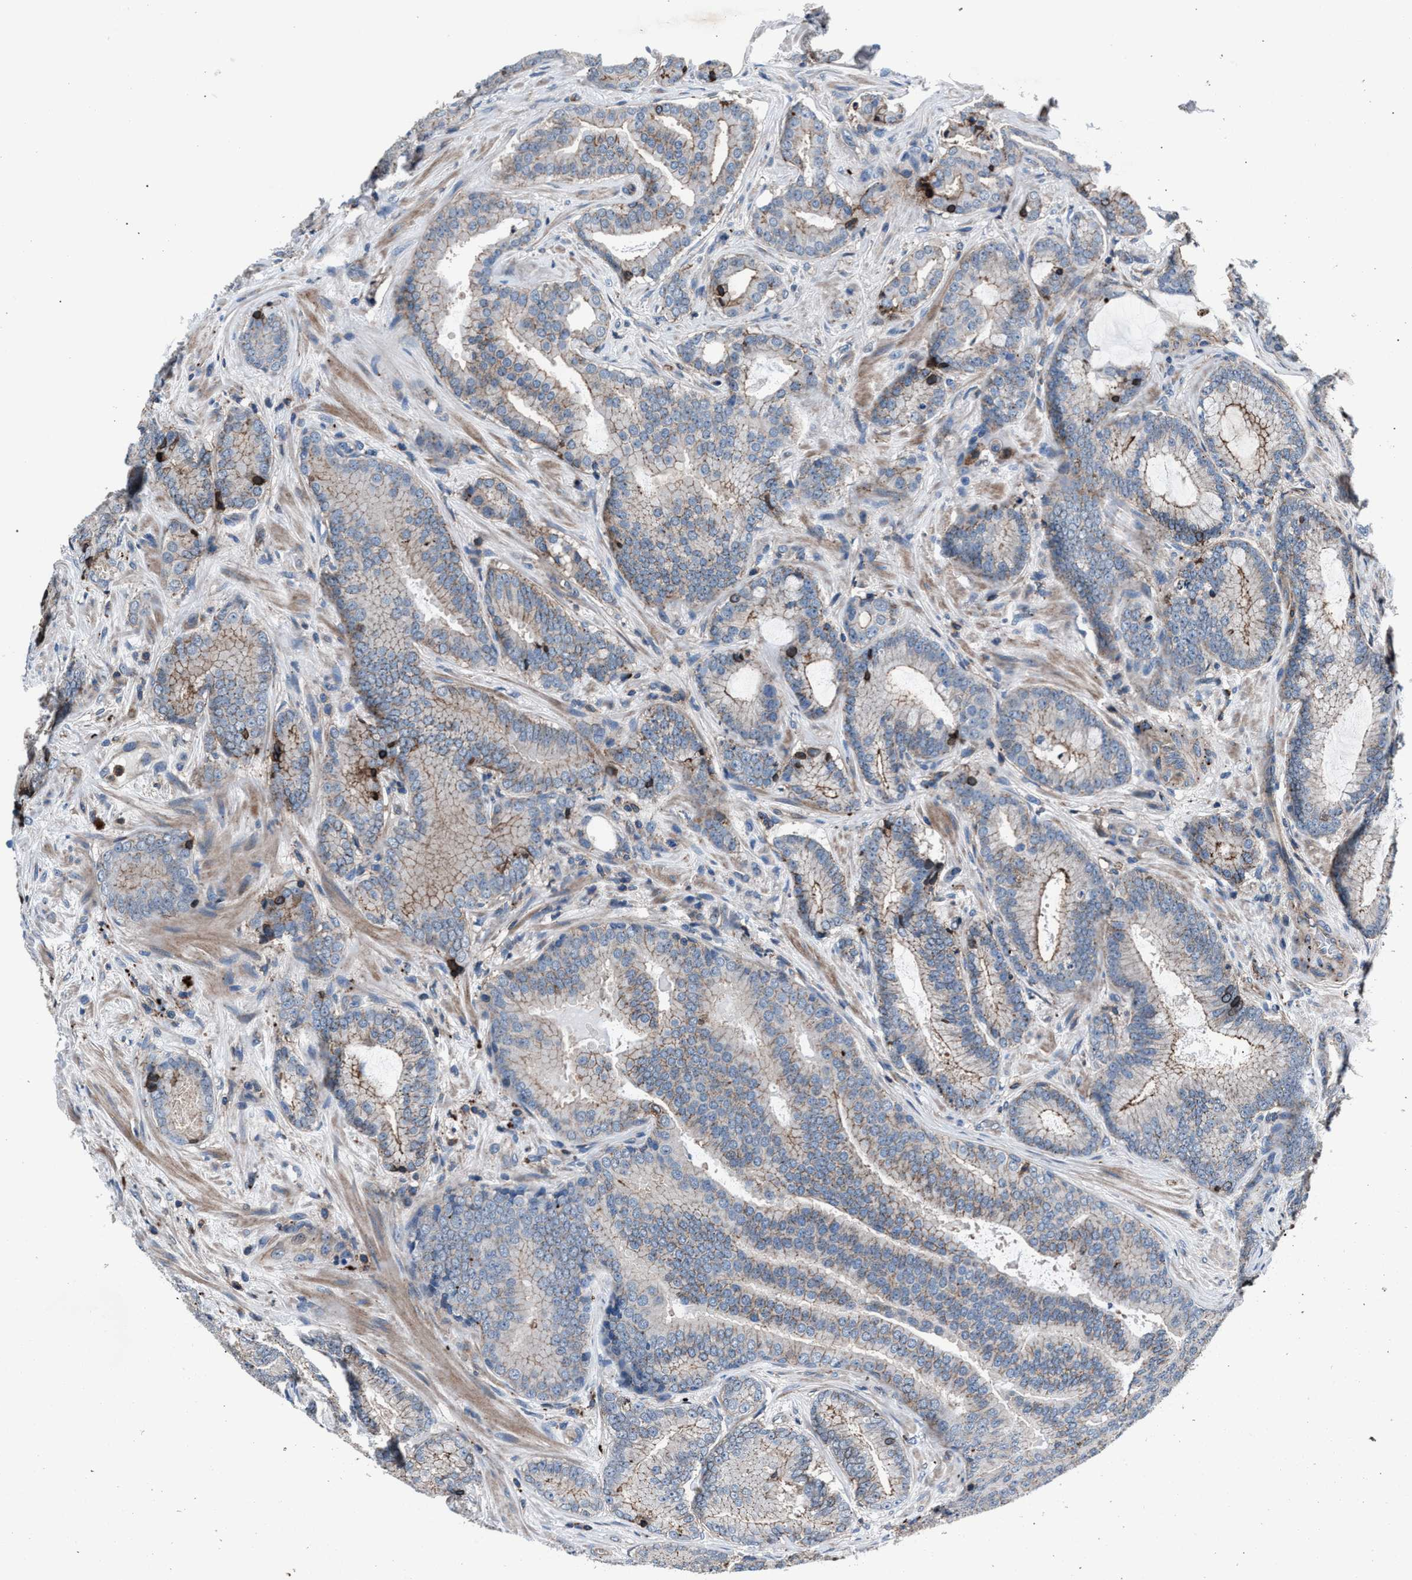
{"staining": {"intensity": "strong", "quantity": "<25%", "location": "cytoplasmic/membranous"}, "tissue": "prostate cancer", "cell_type": "Tumor cells", "image_type": "cancer", "snomed": [{"axis": "morphology", "description": "Adenocarcinoma, High grade"}, {"axis": "topography", "description": "Prostate"}], "caption": "Tumor cells show medium levels of strong cytoplasmic/membranous expression in approximately <25% of cells in human prostate cancer (adenocarcinoma (high-grade)).", "gene": "MFSD11", "patient": {"sex": "male", "age": 55}}